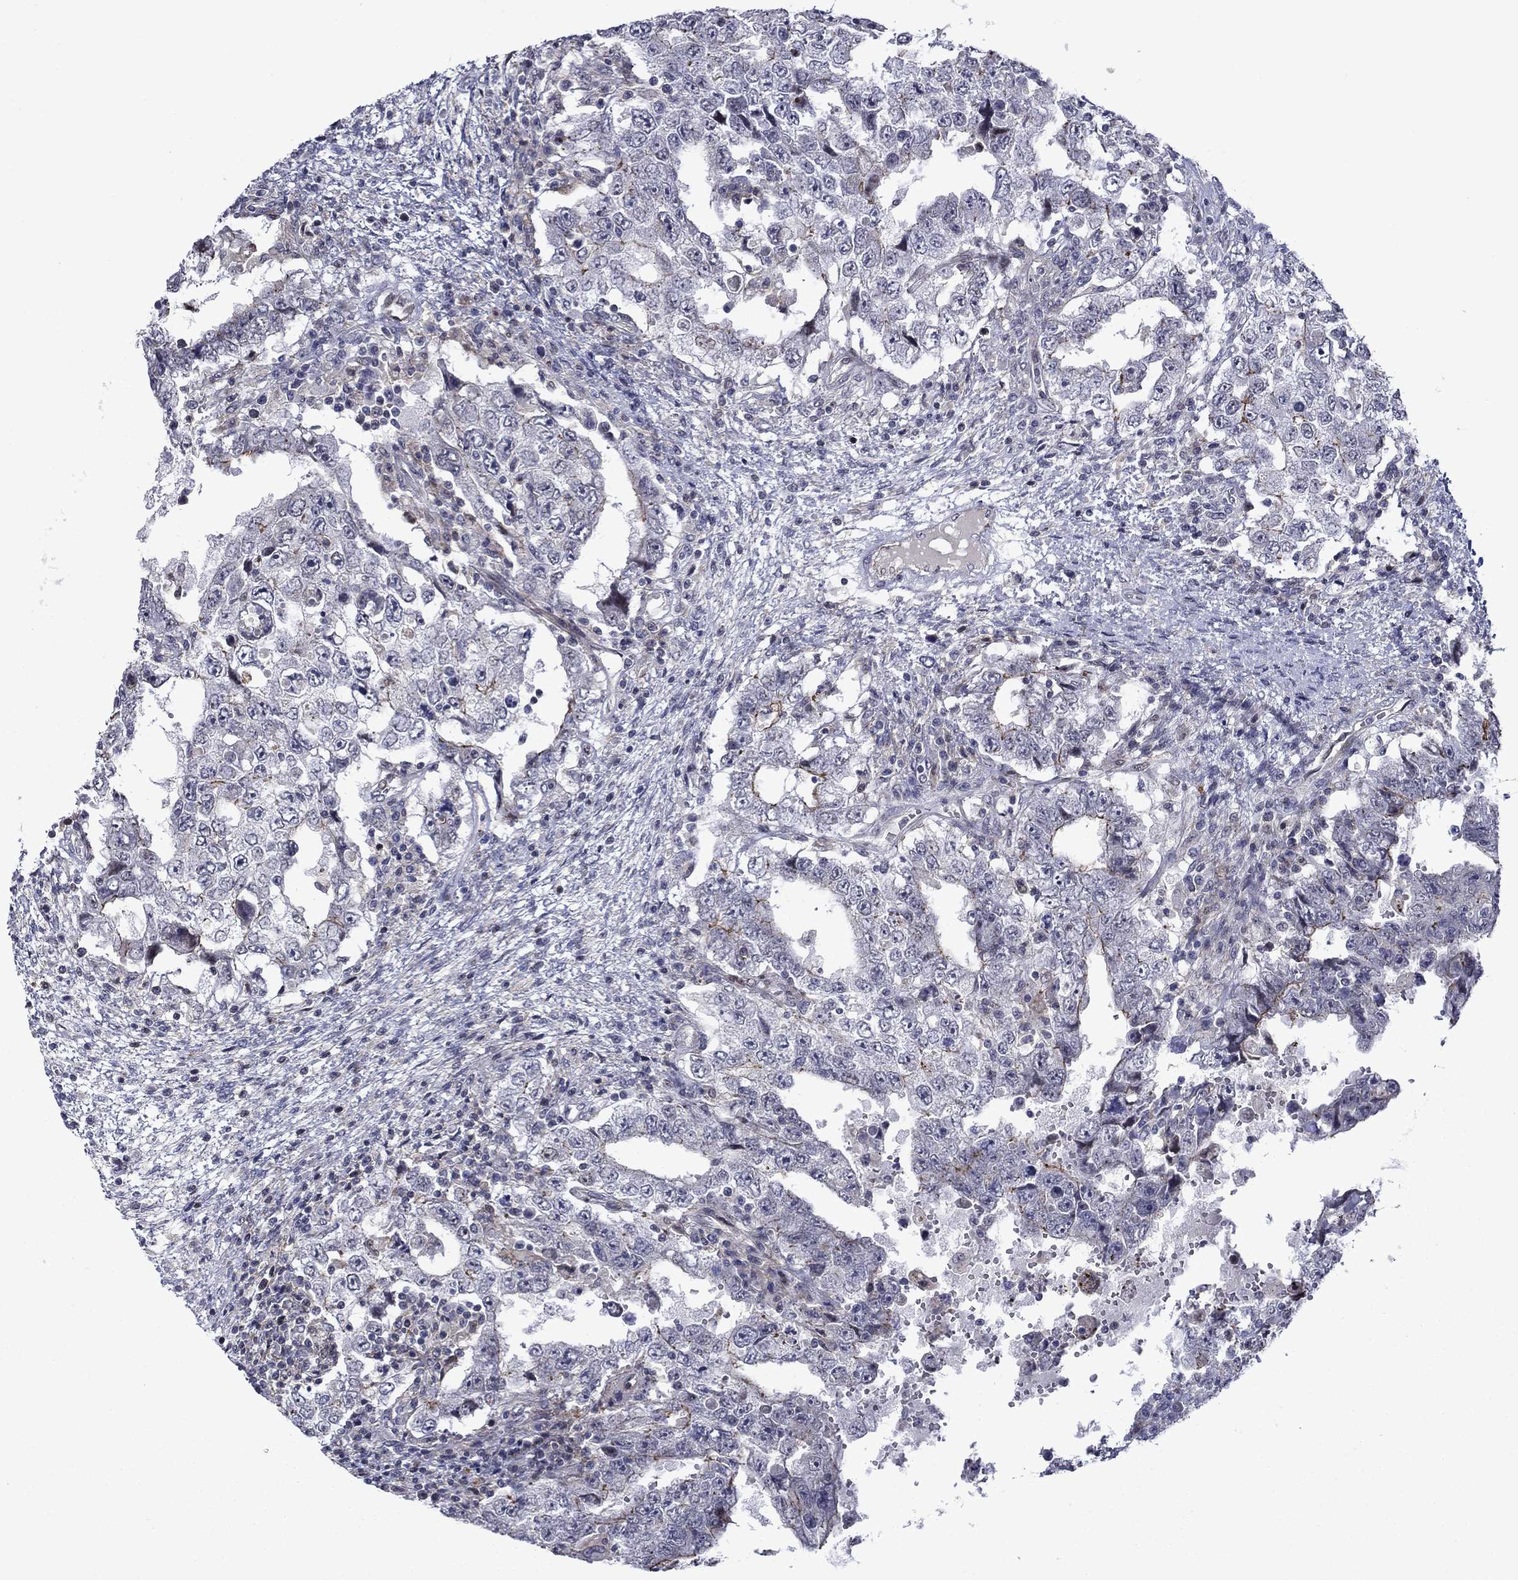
{"staining": {"intensity": "negative", "quantity": "none", "location": "none"}, "tissue": "testis cancer", "cell_type": "Tumor cells", "image_type": "cancer", "snomed": [{"axis": "morphology", "description": "Carcinoma, Embryonal, NOS"}, {"axis": "topography", "description": "Testis"}], "caption": "This micrograph is of testis cancer (embryonal carcinoma) stained with immunohistochemistry (IHC) to label a protein in brown with the nuclei are counter-stained blue. There is no staining in tumor cells. Nuclei are stained in blue.", "gene": "B3GAT1", "patient": {"sex": "male", "age": 26}}